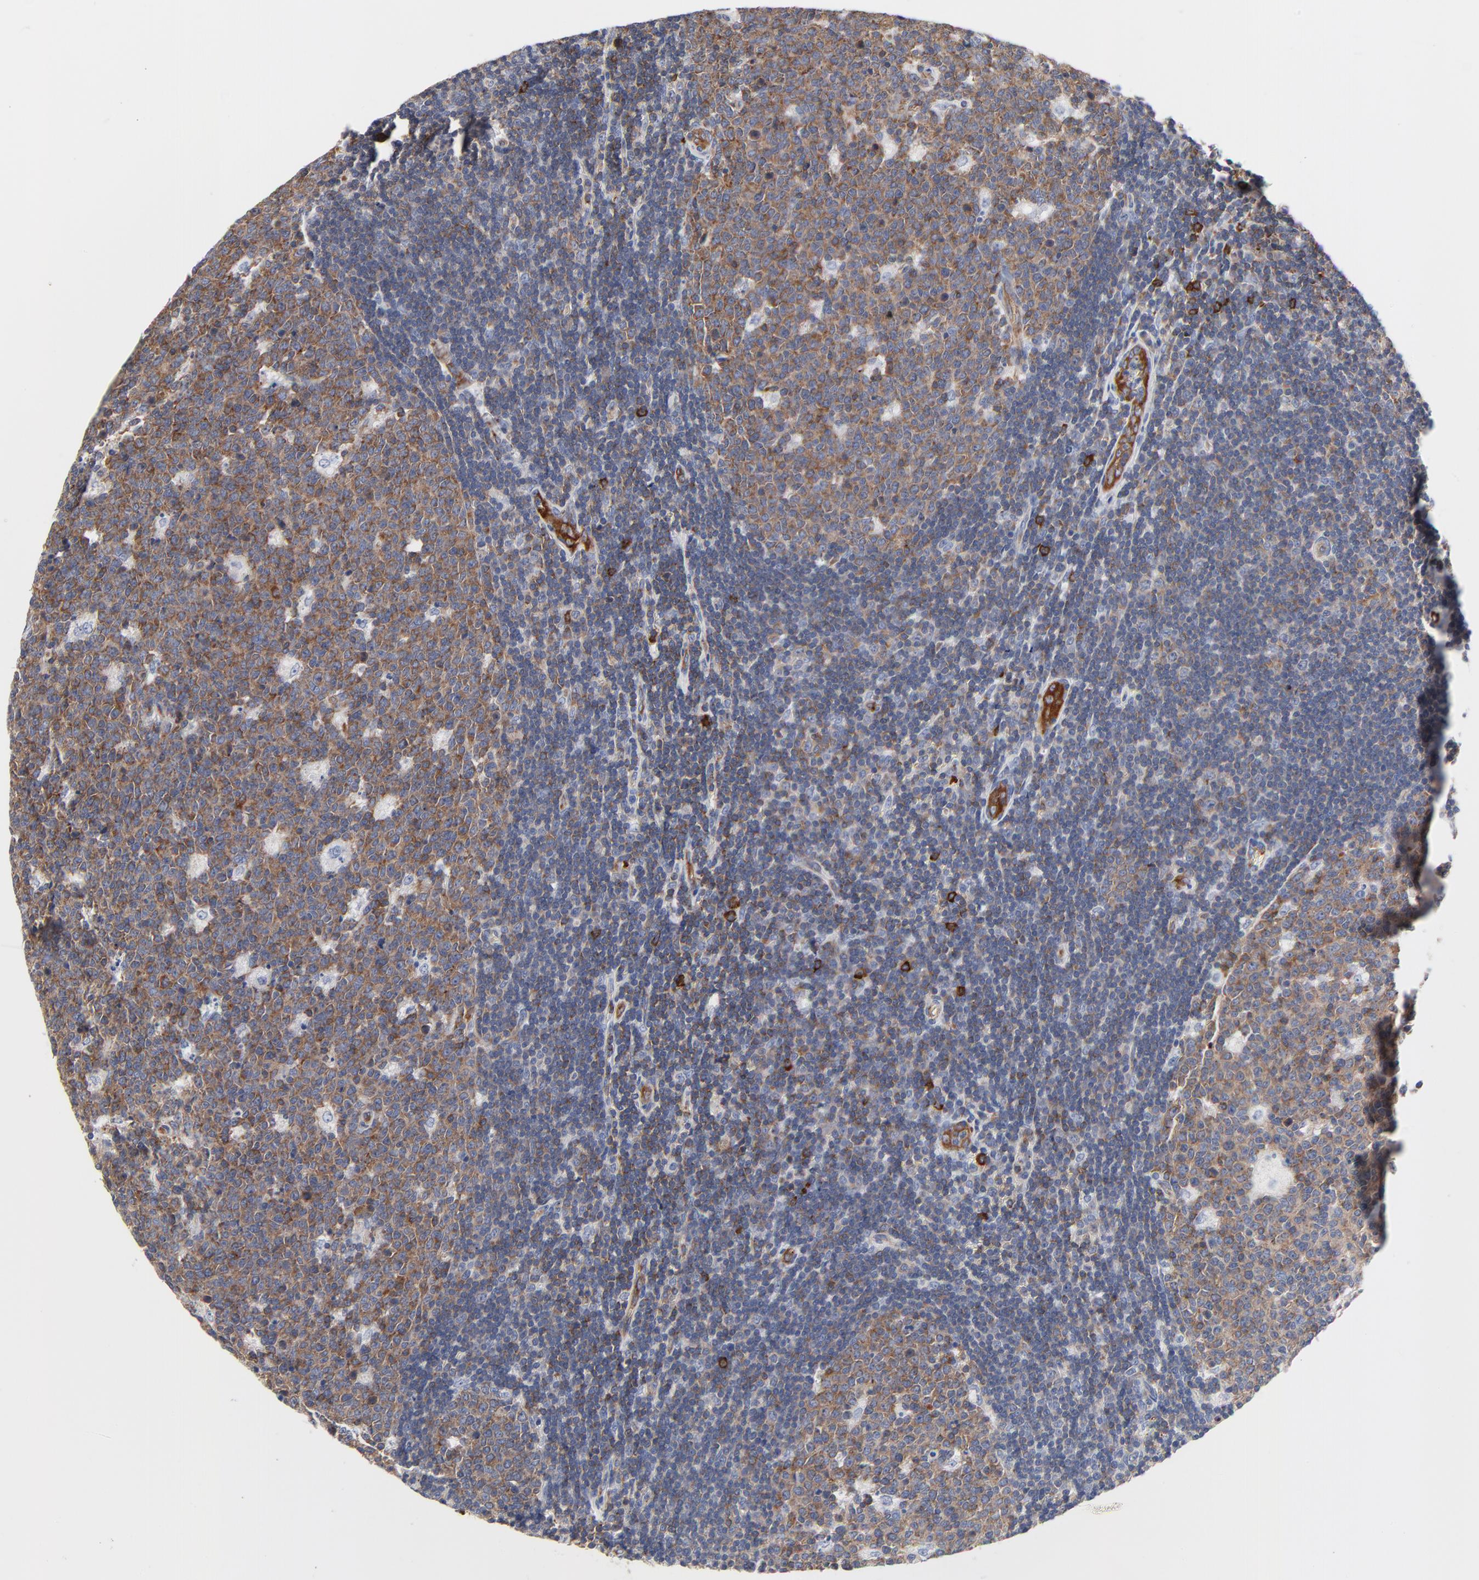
{"staining": {"intensity": "moderate", "quantity": ">75%", "location": "cytoplasmic/membranous"}, "tissue": "lymph node", "cell_type": "Germinal center cells", "image_type": "normal", "snomed": [{"axis": "morphology", "description": "Normal tissue, NOS"}, {"axis": "topography", "description": "Lymph node"}, {"axis": "topography", "description": "Salivary gland"}], "caption": "Protein staining of normal lymph node shows moderate cytoplasmic/membranous expression in approximately >75% of germinal center cells.", "gene": "CD2AP", "patient": {"sex": "male", "age": 8}}